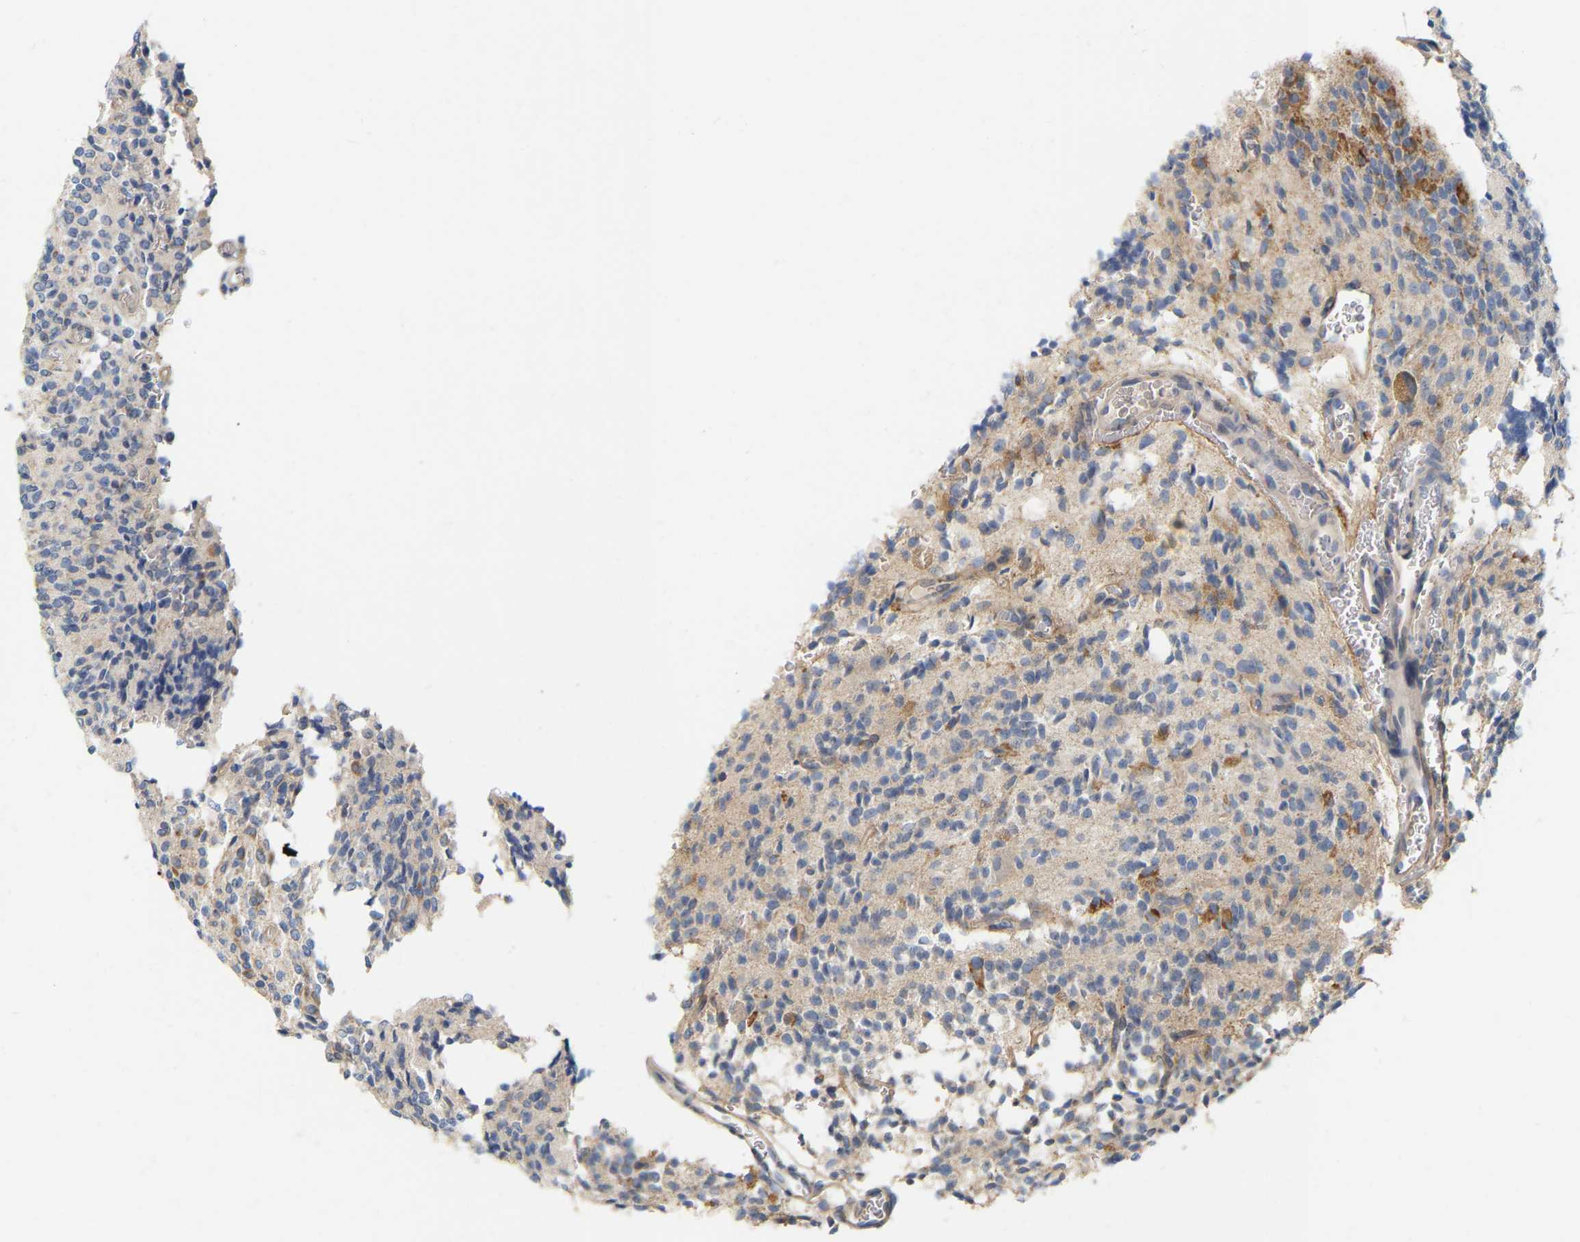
{"staining": {"intensity": "moderate", "quantity": "<25%", "location": "cytoplasmic/membranous"}, "tissue": "glioma", "cell_type": "Tumor cells", "image_type": "cancer", "snomed": [{"axis": "morphology", "description": "Glioma, malignant, High grade"}, {"axis": "topography", "description": "Brain"}], "caption": "There is low levels of moderate cytoplasmic/membranous staining in tumor cells of malignant high-grade glioma, as demonstrated by immunohistochemical staining (brown color).", "gene": "SSH1", "patient": {"sex": "male", "age": 34}}